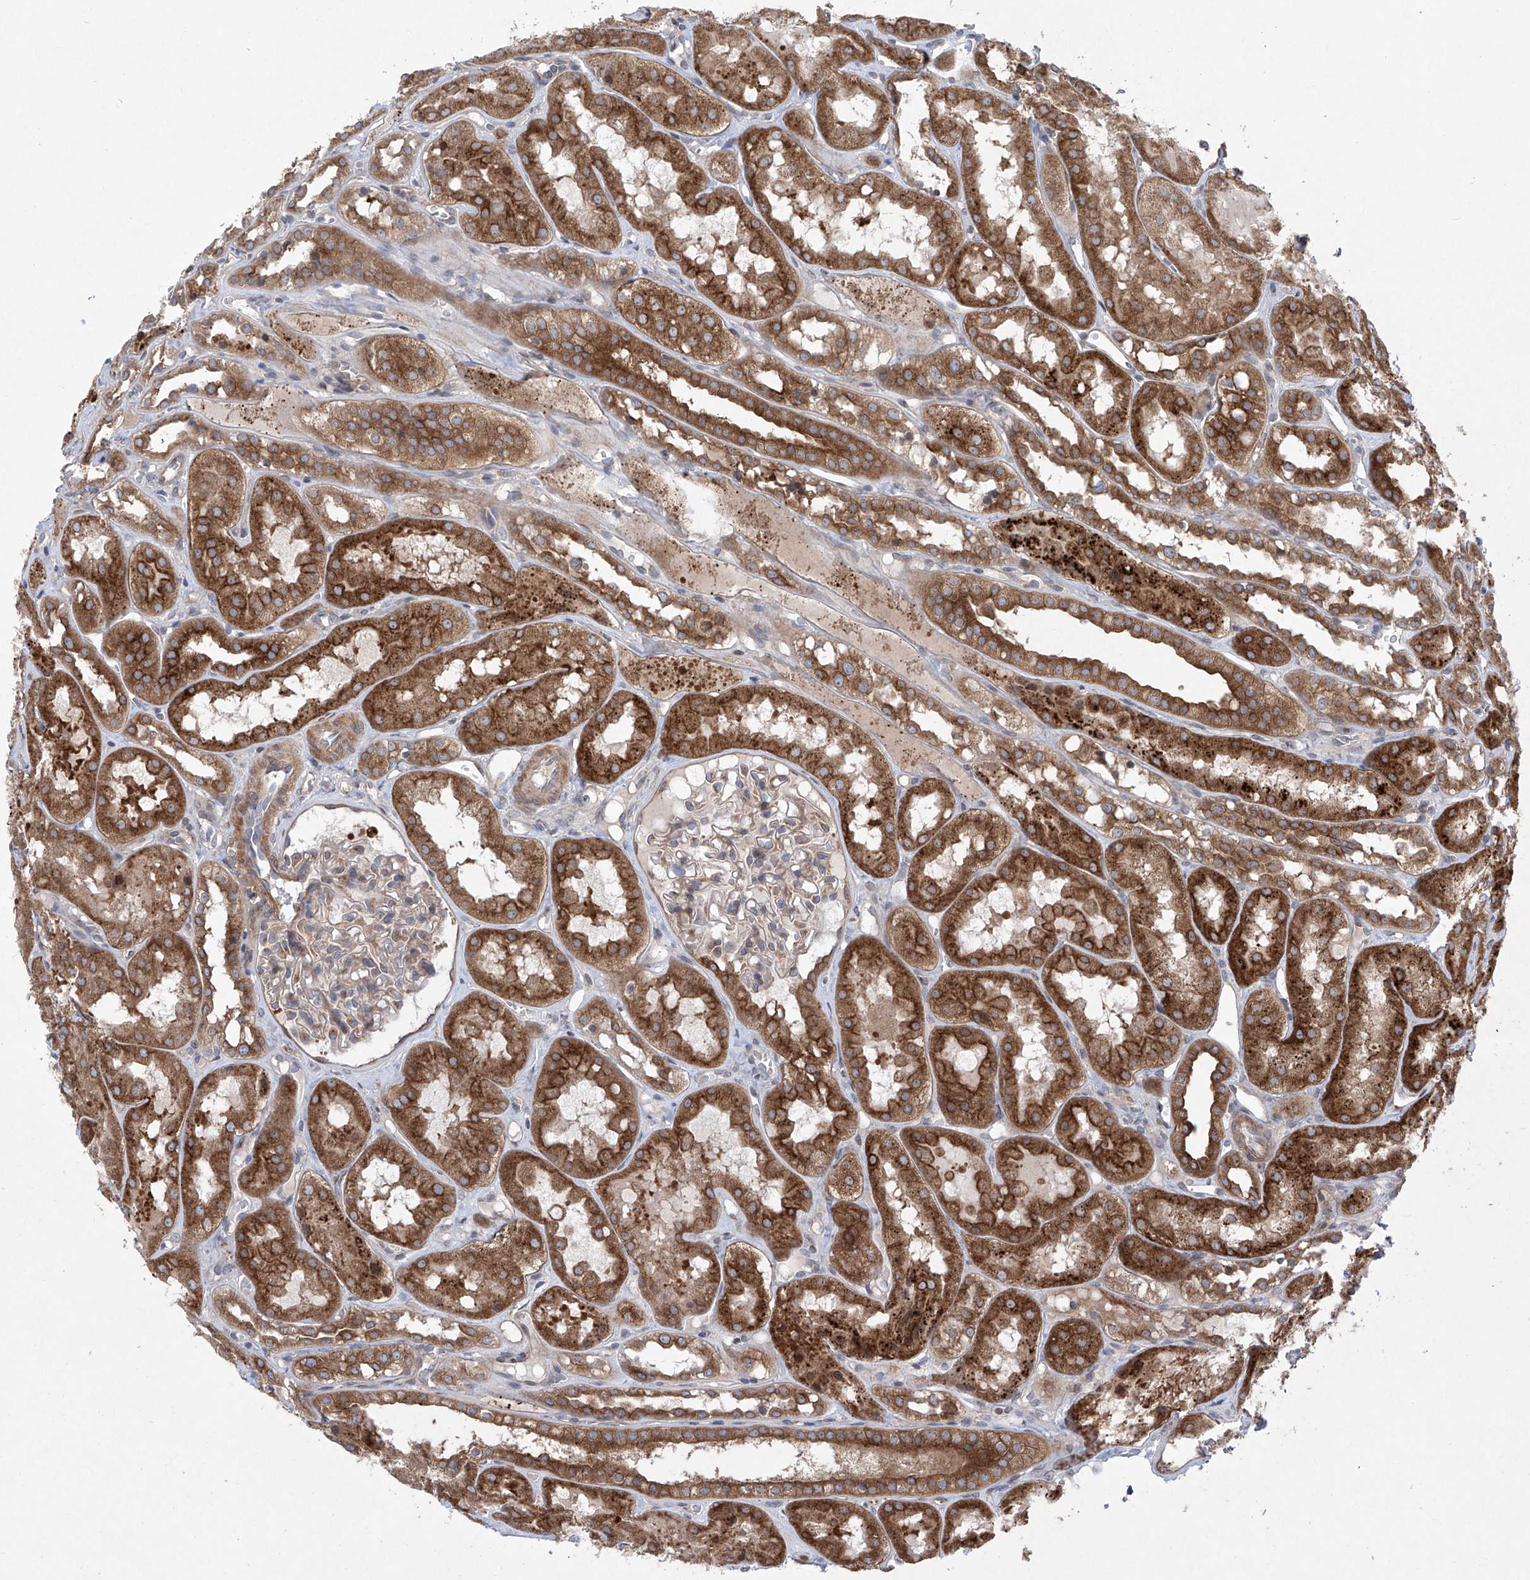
{"staining": {"intensity": "weak", "quantity": "25%-75%", "location": "cytoplasmic/membranous"}, "tissue": "kidney", "cell_type": "Cells in glomeruli", "image_type": "normal", "snomed": [{"axis": "morphology", "description": "Normal tissue, NOS"}, {"axis": "topography", "description": "Kidney"}], "caption": "Protein expression analysis of benign kidney reveals weak cytoplasmic/membranous expression in about 25%-75% of cells in glomeruli.", "gene": "KLC4", "patient": {"sex": "male", "age": 16}}